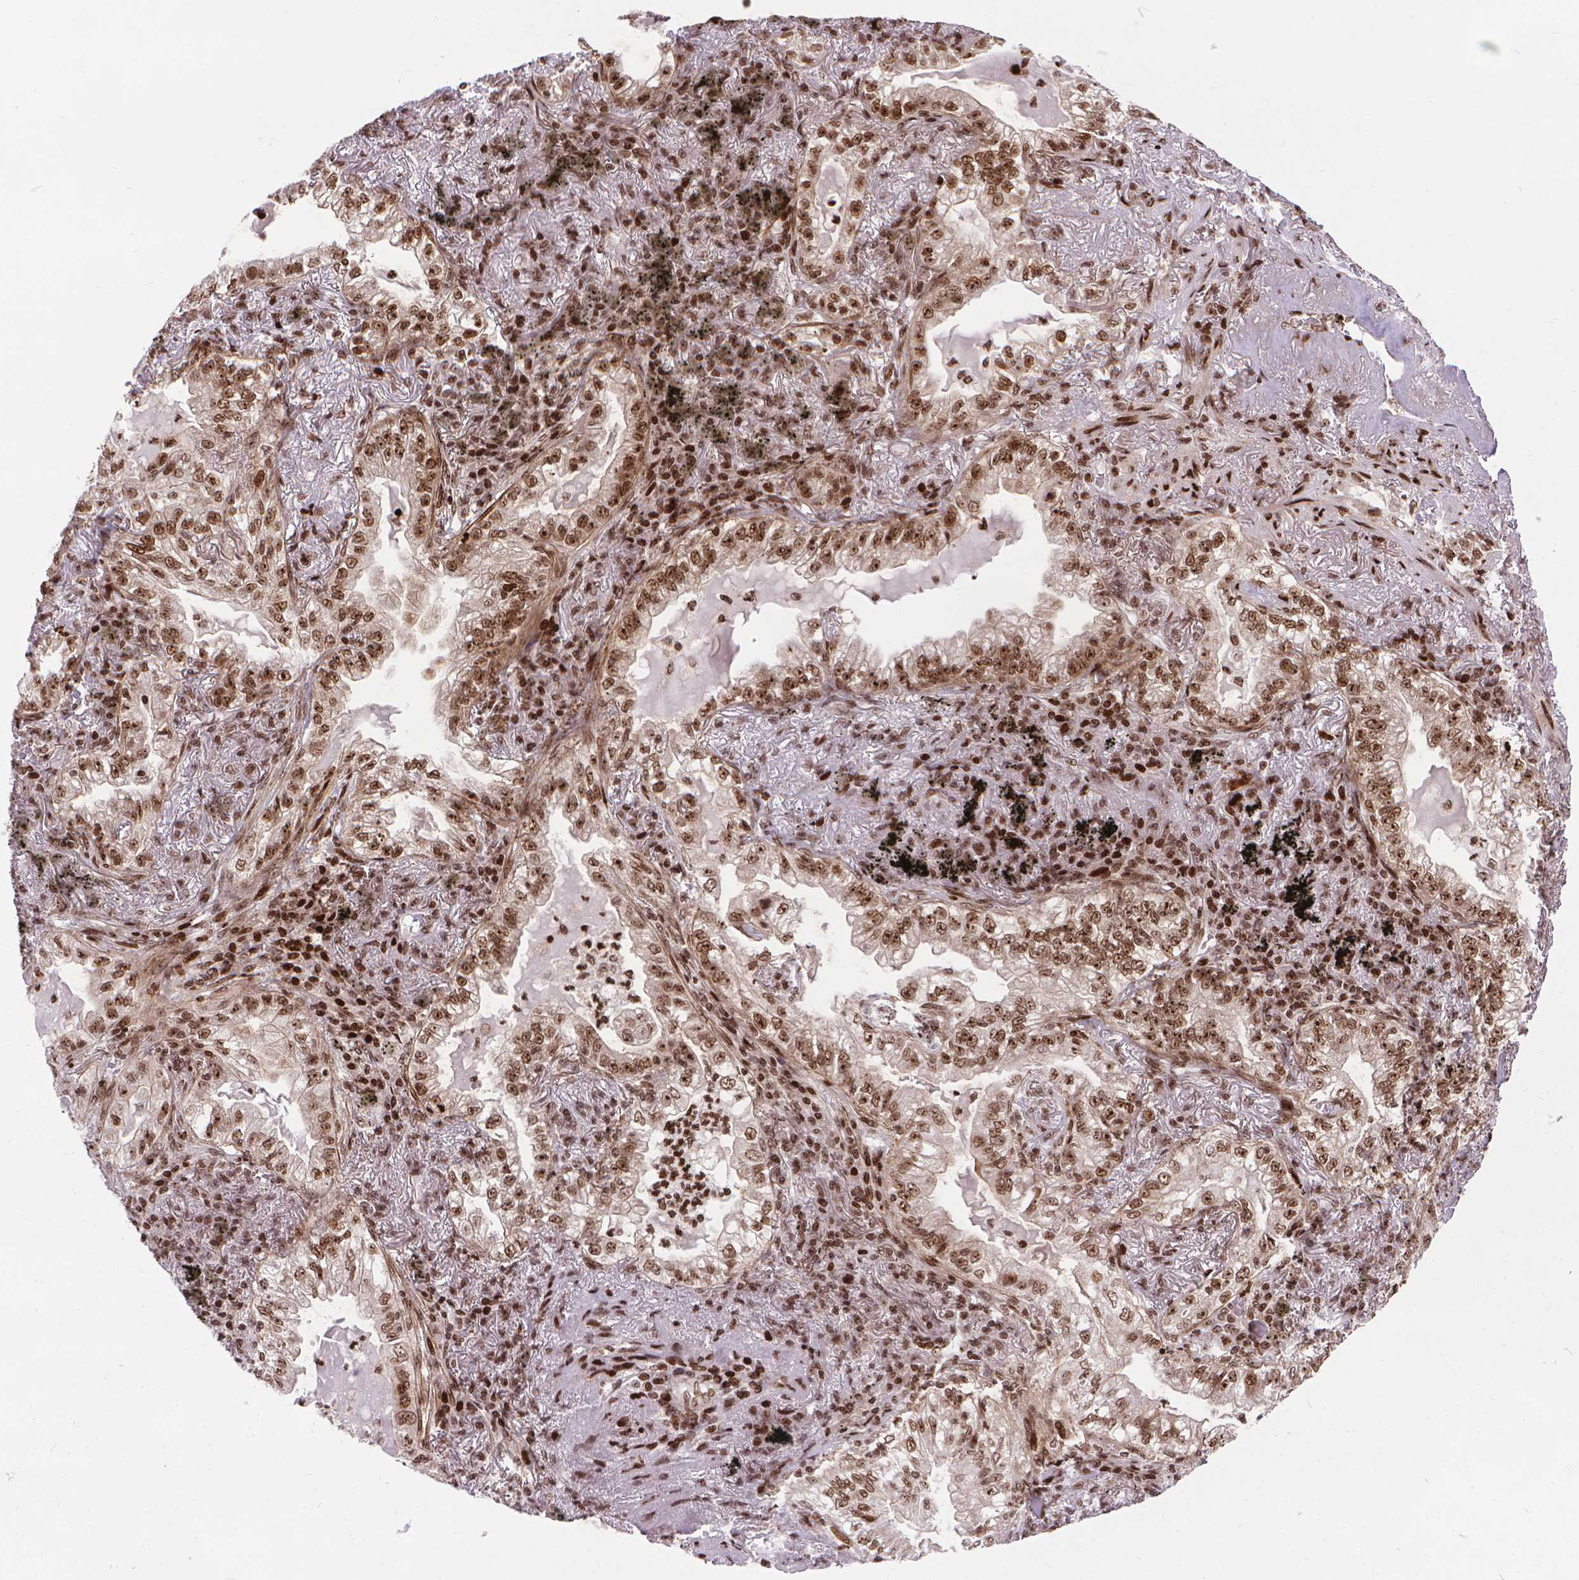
{"staining": {"intensity": "moderate", "quantity": ">75%", "location": "nuclear"}, "tissue": "lung cancer", "cell_type": "Tumor cells", "image_type": "cancer", "snomed": [{"axis": "morphology", "description": "Adenocarcinoma, NOS"}, {"axis": "topography", "description": "Lung"}], "caption": "Immunohistochemistry histopathology image of human lung cancer (adenocarcinoma) stained for a protein (brown), which shows medium levels of moderate nuclear expression in about >75% of tumor cells.", "gene": "AMER1", "patient": {"sex": "female", "age": 73}}